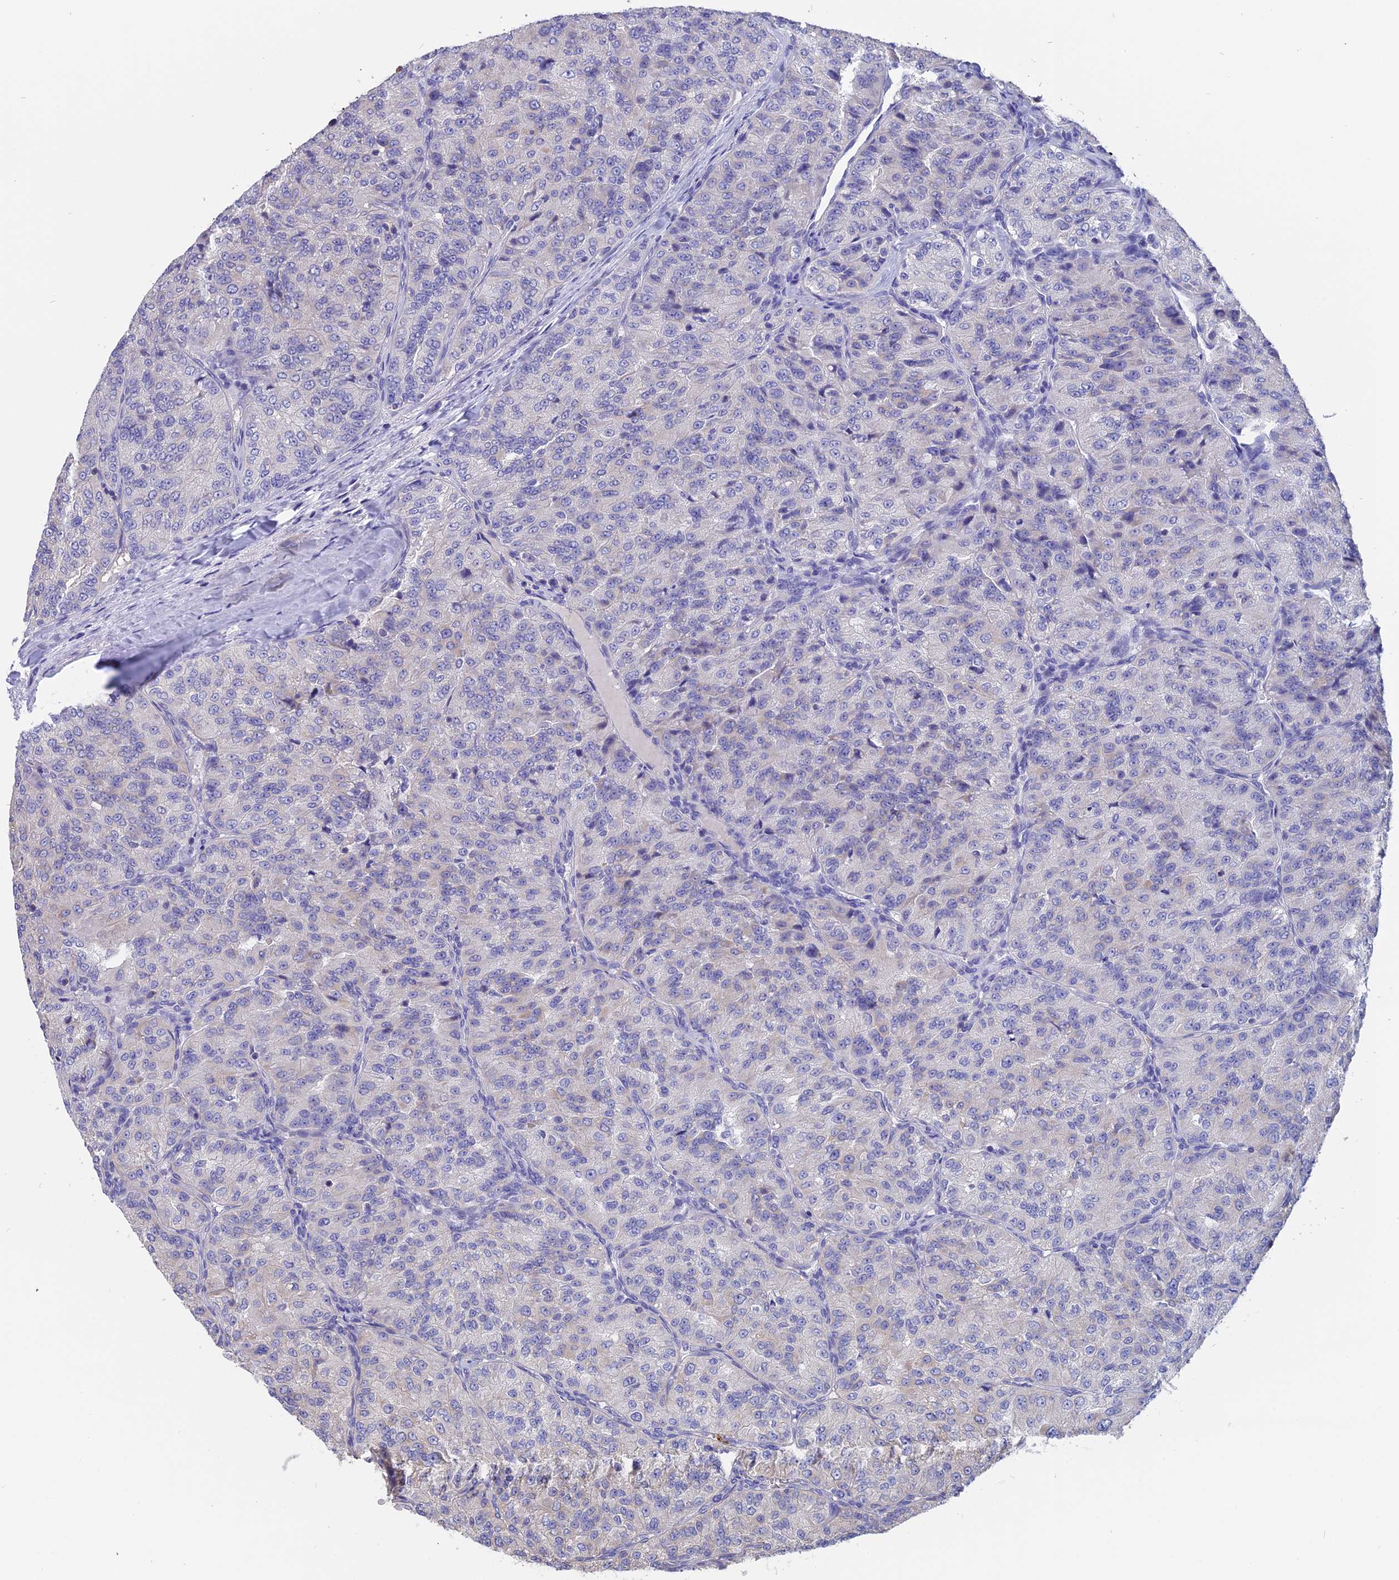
{"staining": {"intensity": "negative", "quantity": "none", "location": "none"}, "tissue": "renal cancer", "cell_type": "Tumor cells", "image_type": "cancer", "snomed": [{"axis": "morphology", "description": "Adenocarcinoma, NOS"}, {"axis": "topography", "description": "Kidney"}], "caption": "A photomicrograph of renal cancer stained for a protein reveals no brown staining in tumor cells.", "gene": "CARMIL2", "patient": {"sex": "female", "age": 63}}